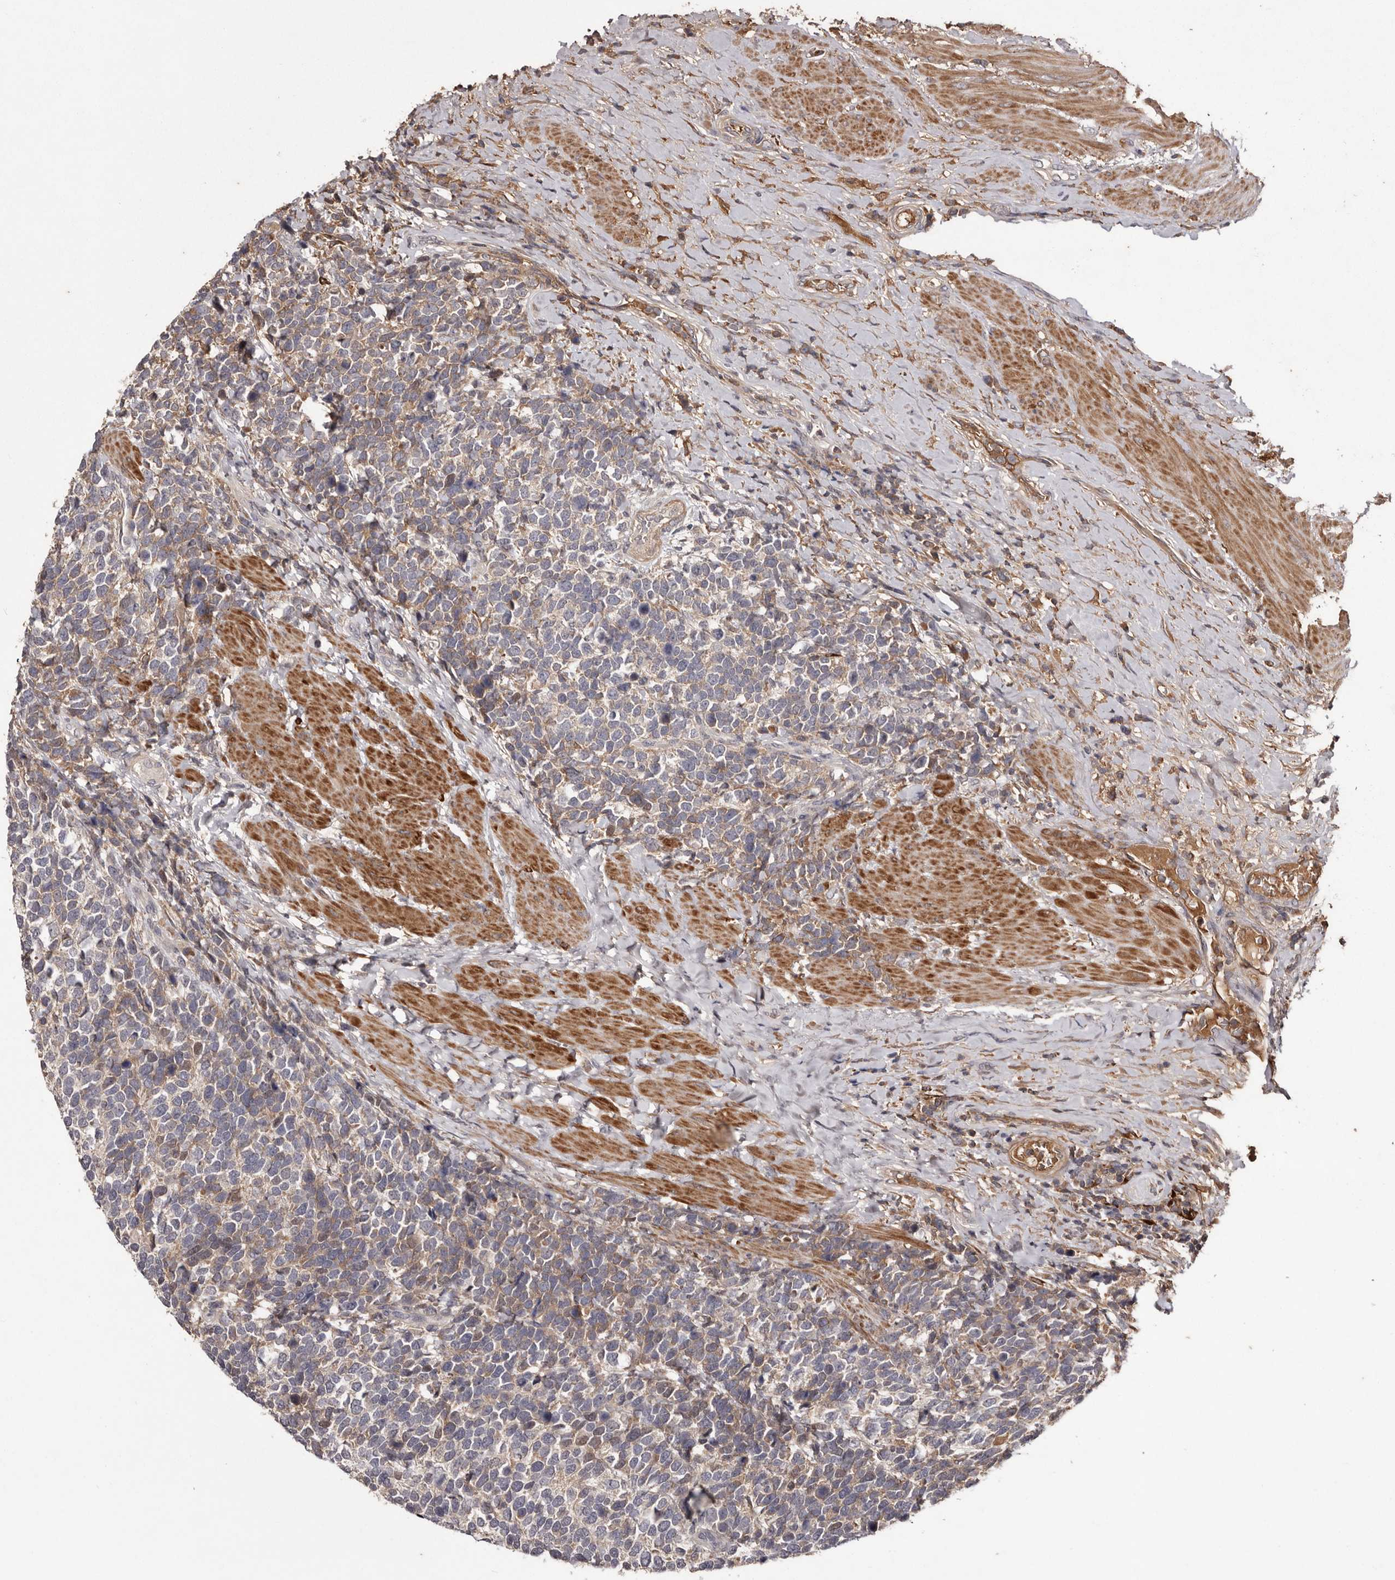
{"staining": {"intensity": "weak", "quantity": "25%-75%", "location": "cytoplasmic/membranous"}, "tissue": "urothelial cancer", "cell_type": "Tumor cells", "image_type": "cancer", "snomed": [{"axis": "morphology", "description": "Urothelial carcinoma, High grade"}, {"axis": "topography", "description": "Urinary bladder"}], "caption": "The photomicrograph exhibits immunohistochemical staining of urothelial carcinoma (high-grade). There is weak cytoplasmic/membranous expression is identified in about 25%-75% of tumor cells. Nuclei are stained in blue.", "gene": "CYP1B1", "patient": {"sex": "female", "age": 82}}